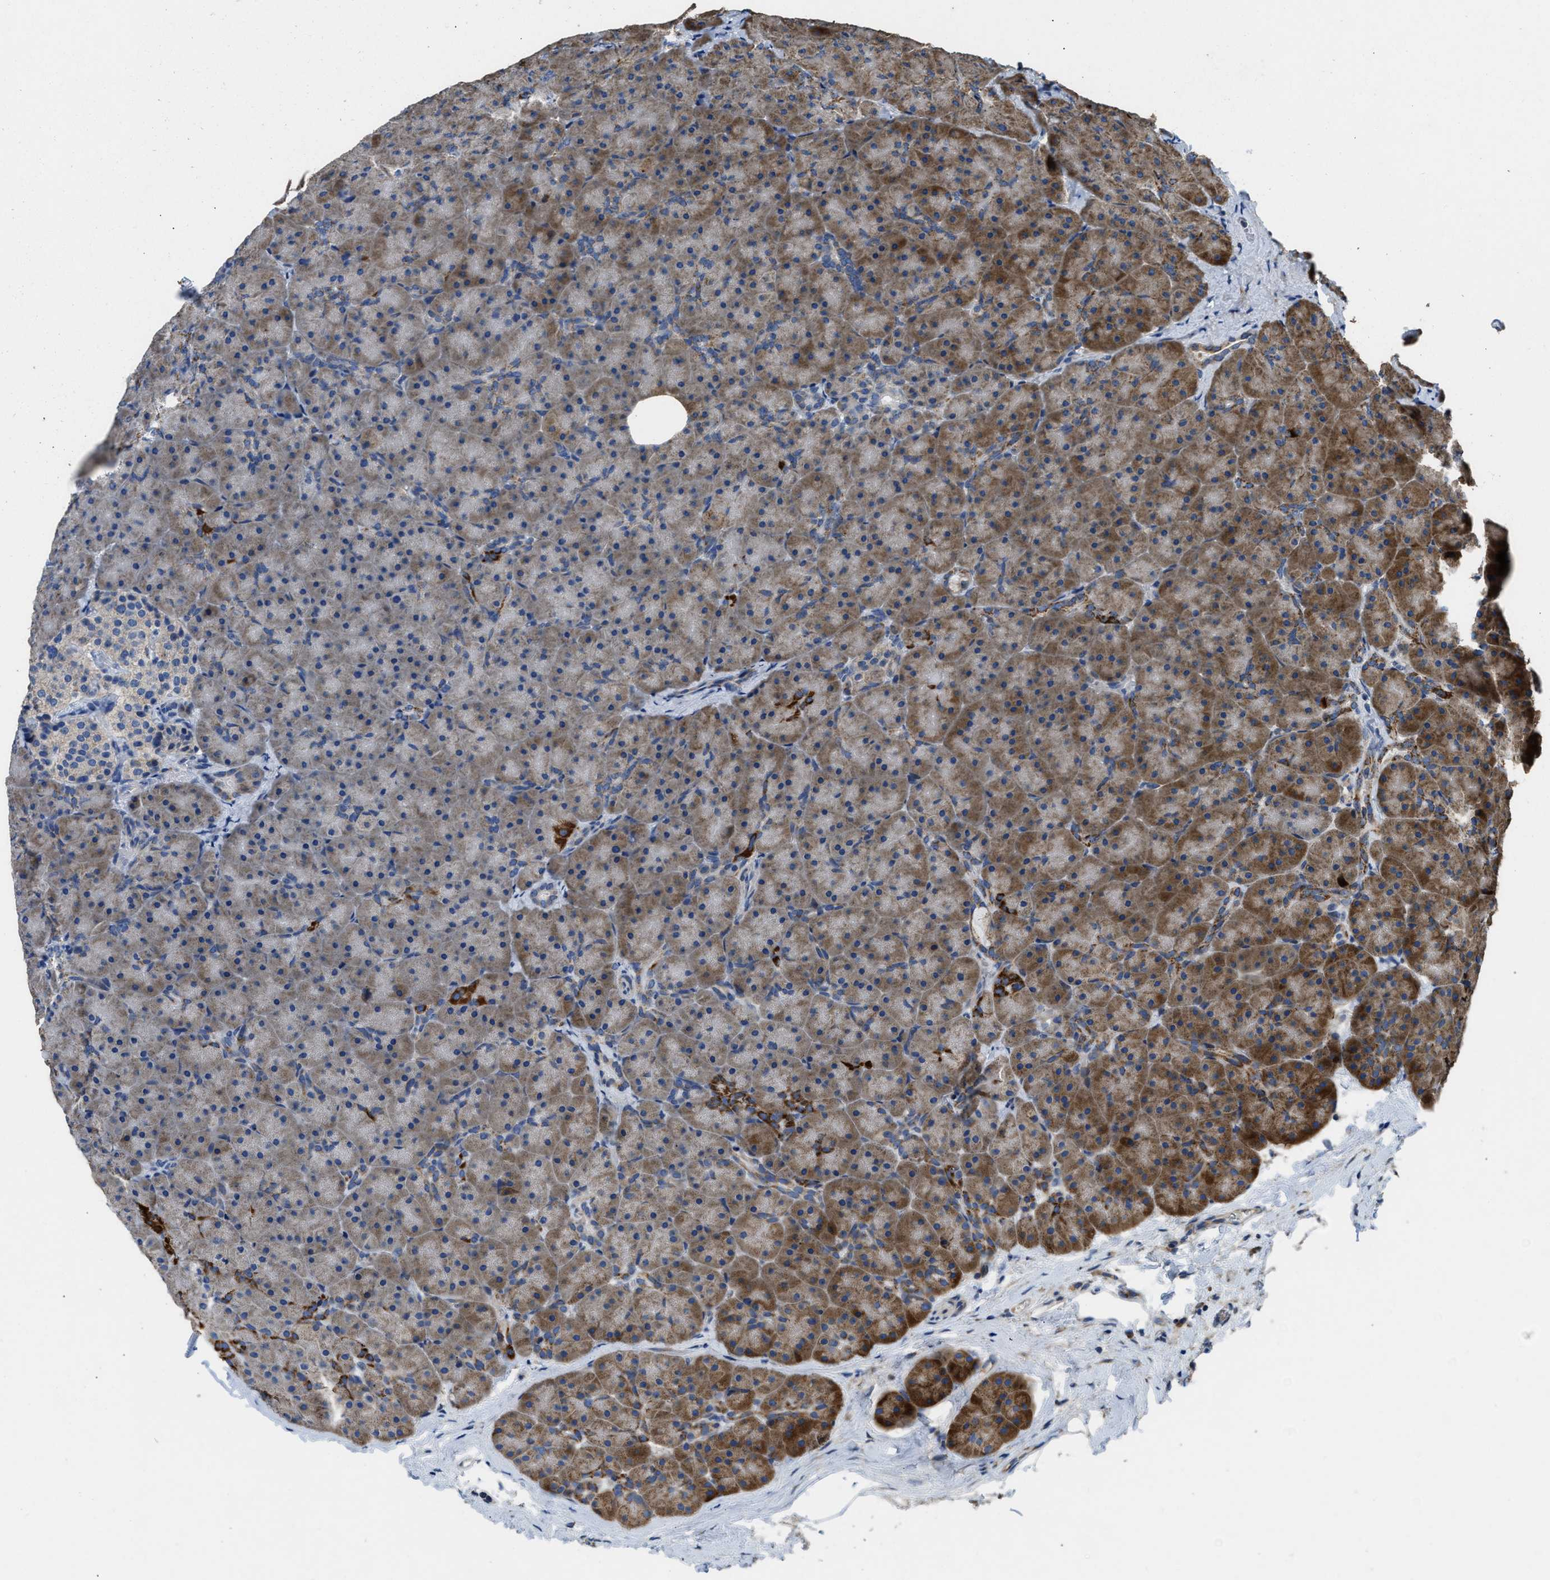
{"staining": {"intensity": "moderate", "quantity": ">75%", "location": "cytoplasmic/membranous"}, "tissue": "pancreas", "cell_type": "Exocrine glandular cells", "image_type": "normal", "snomed": [{"axis": "morphology", "description": "Normal tissue, NOS"}, {"axis": "topography", "description": "Pancreas"}], "caption": "This is a micrograph of immunohistochemistry staining of benign pancreas, which shows moderate positivity in the cytoplasmic/membranous of exocrine glandular cells.", "gene": "TMEM150A", "patient": {"sex": "male", "age": 66}}